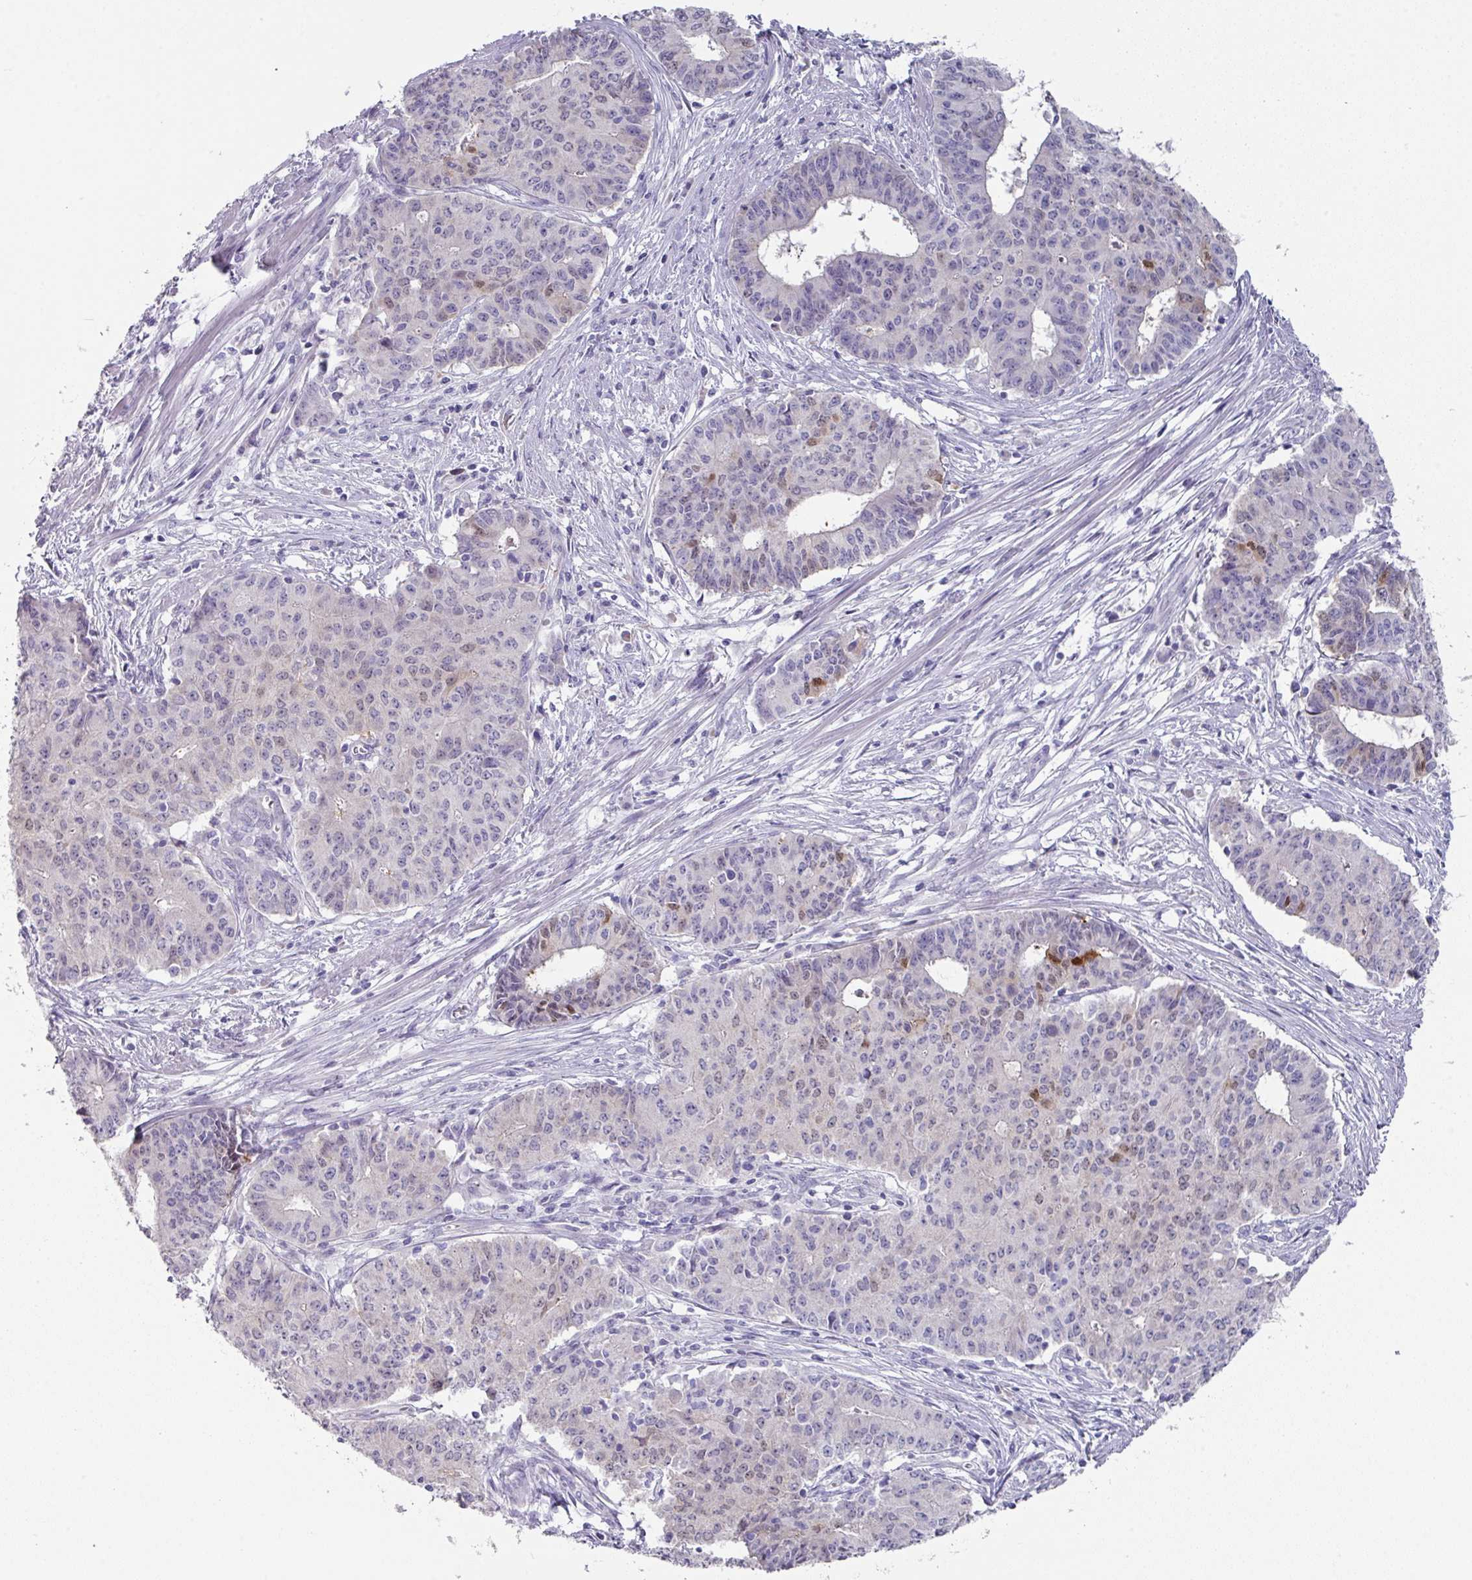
{"staining": {"intensity": "moderate", "quantity": "<25%", "location": "nuclear"}, "tissue": "endometrial cancer", "cell_type": "Tumor cells", "image_type": "cancer", "snomed": [{"axis": "morphology", "description": "Adenocarcinoma, NOS"}, {"axis": "topography", "description": "Endometrium"}], "caption": "Endometrial adenocarcinoma tissue displays moderate nuclear staining in approximately <25% of tumor cells, visualized by immunohistochemistry. Using DAB (brown) and hematoxylin (blue) stains, captured at high magnification using brightfield microscopy.", "gene": "DEFB115", "patient": {"sex": "female", "age": 59}}